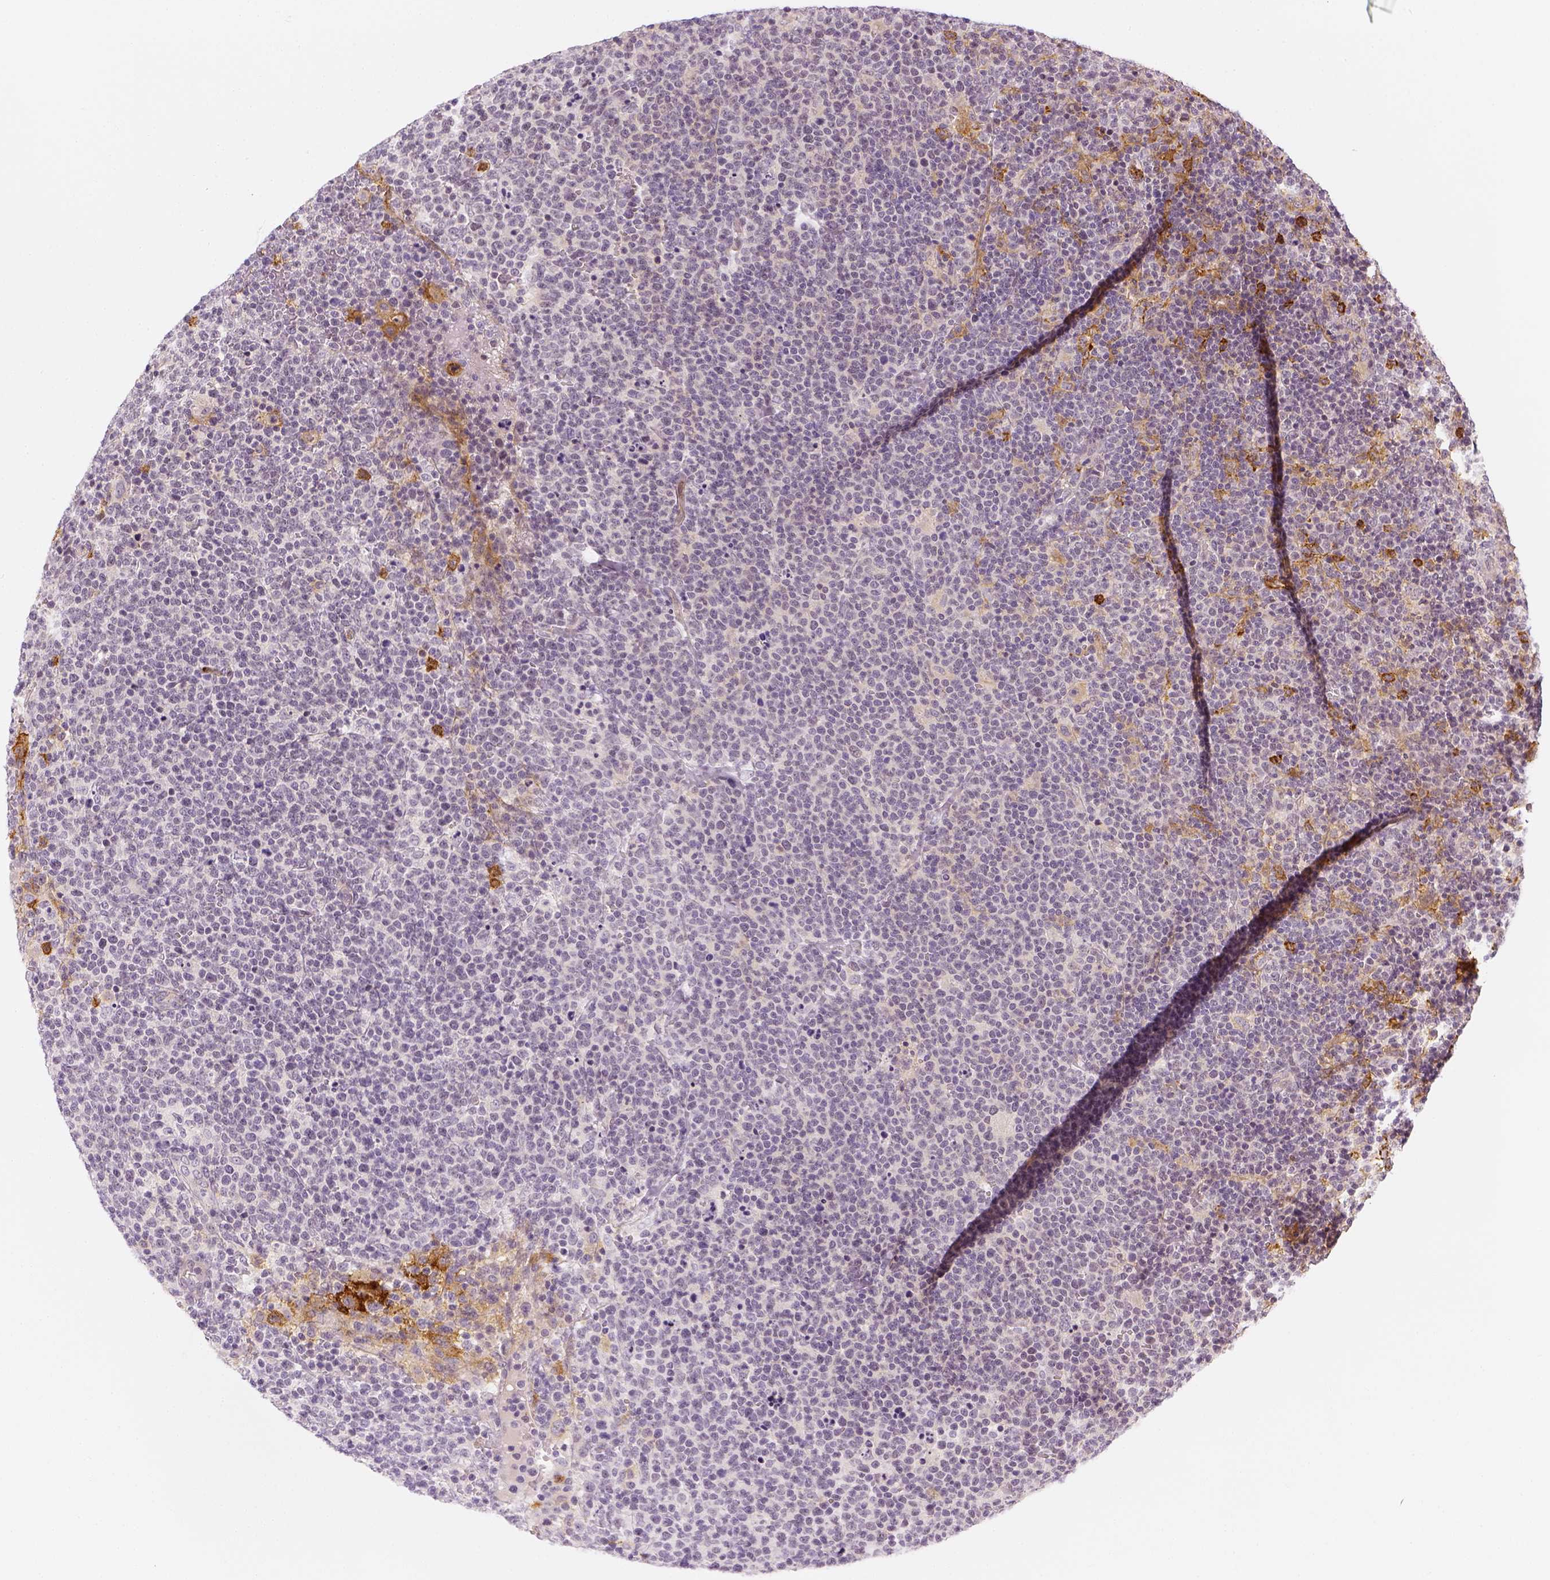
{"staining": {"intensity": "negative", "quantity": "none", "location": "none"}, "tissue": "lymphoma", "cell_type": "Tumor cells", "image_type": "cancer", "snomed": [{"axis": "morphology", "description": "Malignant lymphoma, non-Hodgkin's type, High grade"}, {"axis": "topography", "description": "Lymph node"}], "caption": "This is an immunohistochemistry image of human malignant lymphoma, non-Hodgkin's type (high-grade). There is no expression in tumor cells.", "gene": "CD14", "patient": {"sex": "male", "age": 61}}